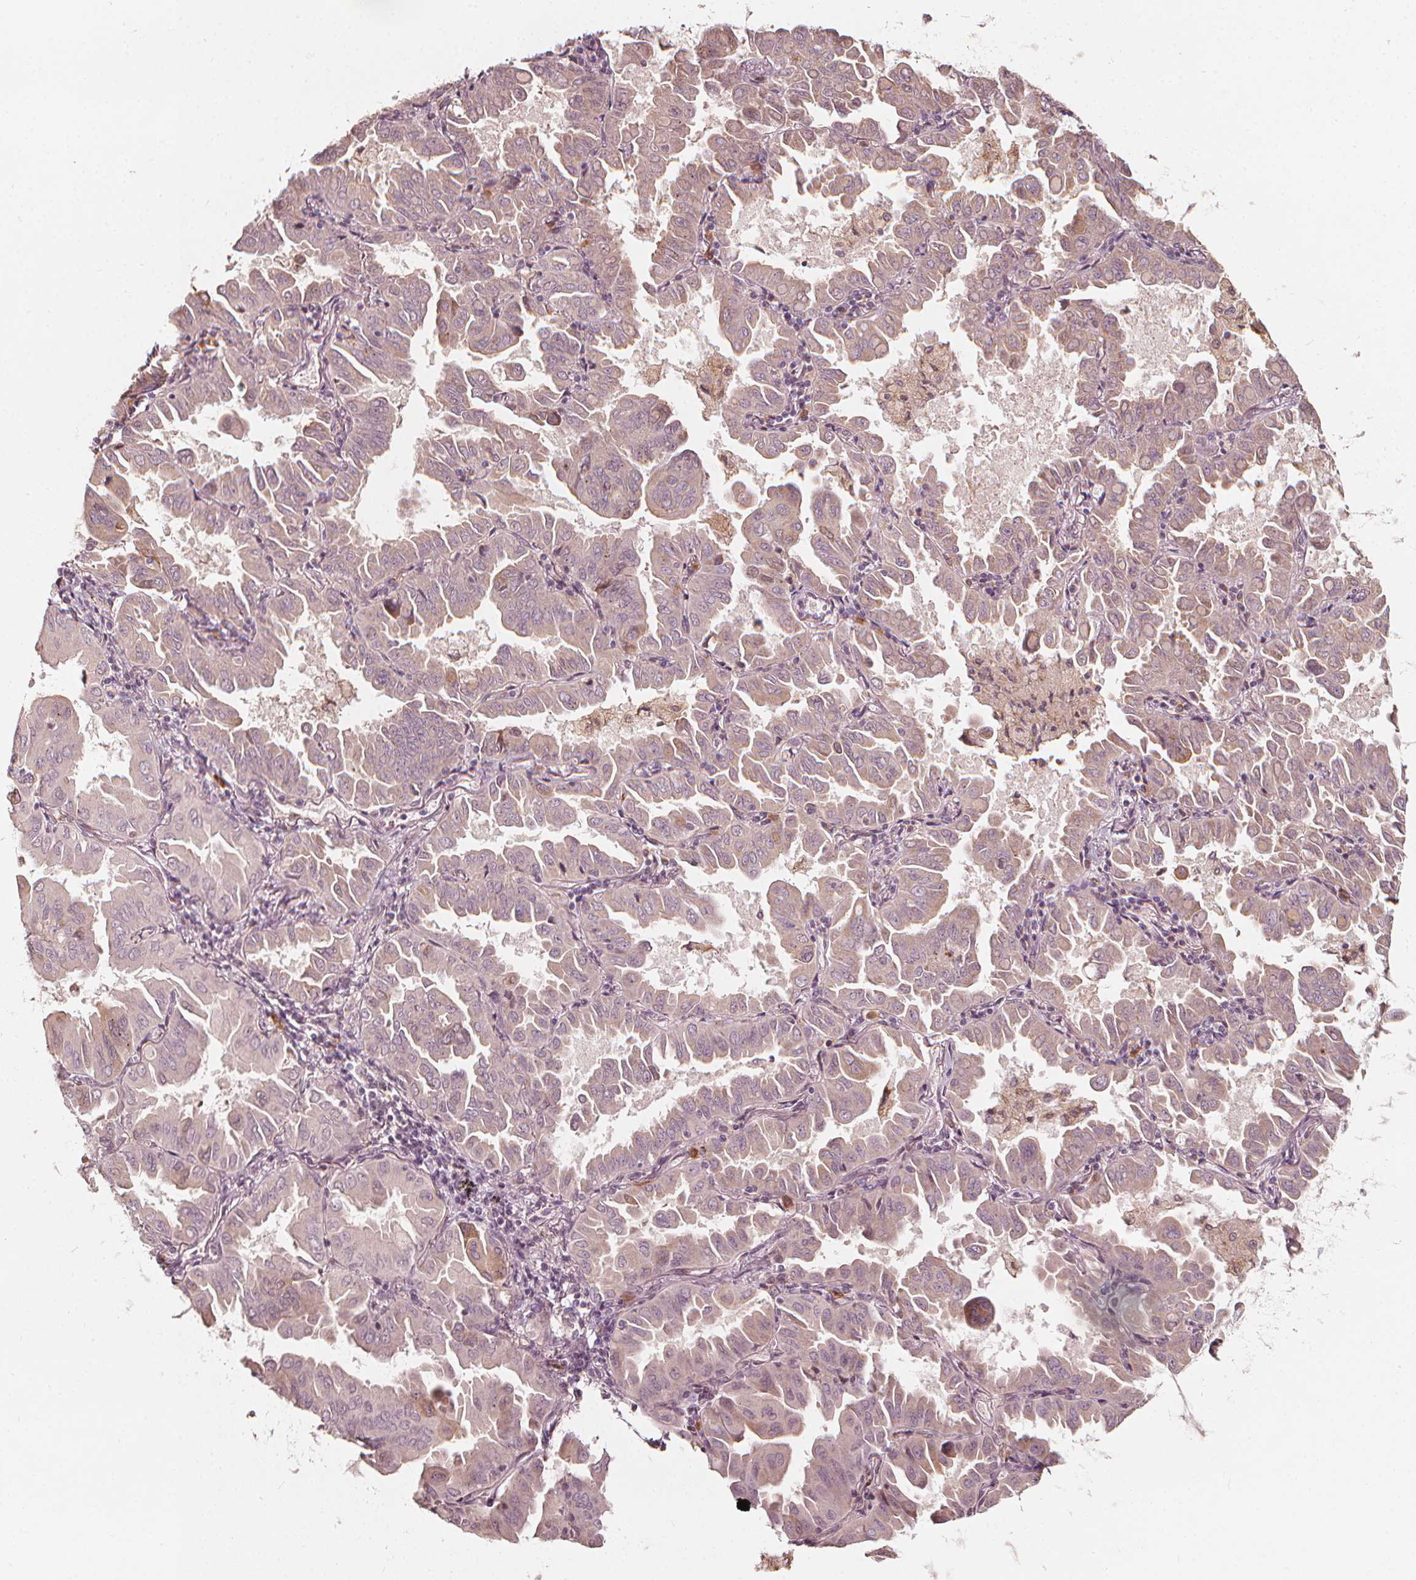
{"staining": {"intensity": "negative", "quantity": "none", "location": "none"}, "tissue": "lung cancer", "cell_type": "Tumor cells", "image_type": "cancer", "snomed": [{"axis": "morphology", "description": "Adenocarcinoma, NOS"}, {"axis": "topography", "description": "Lung"}], "caption": "An image of adenocarcinoma (lung) stained for a protein reveals no brown staining in tumor cells.", "gene": "NPC1L1", "patient": {"sex": "male", "age": 64}}